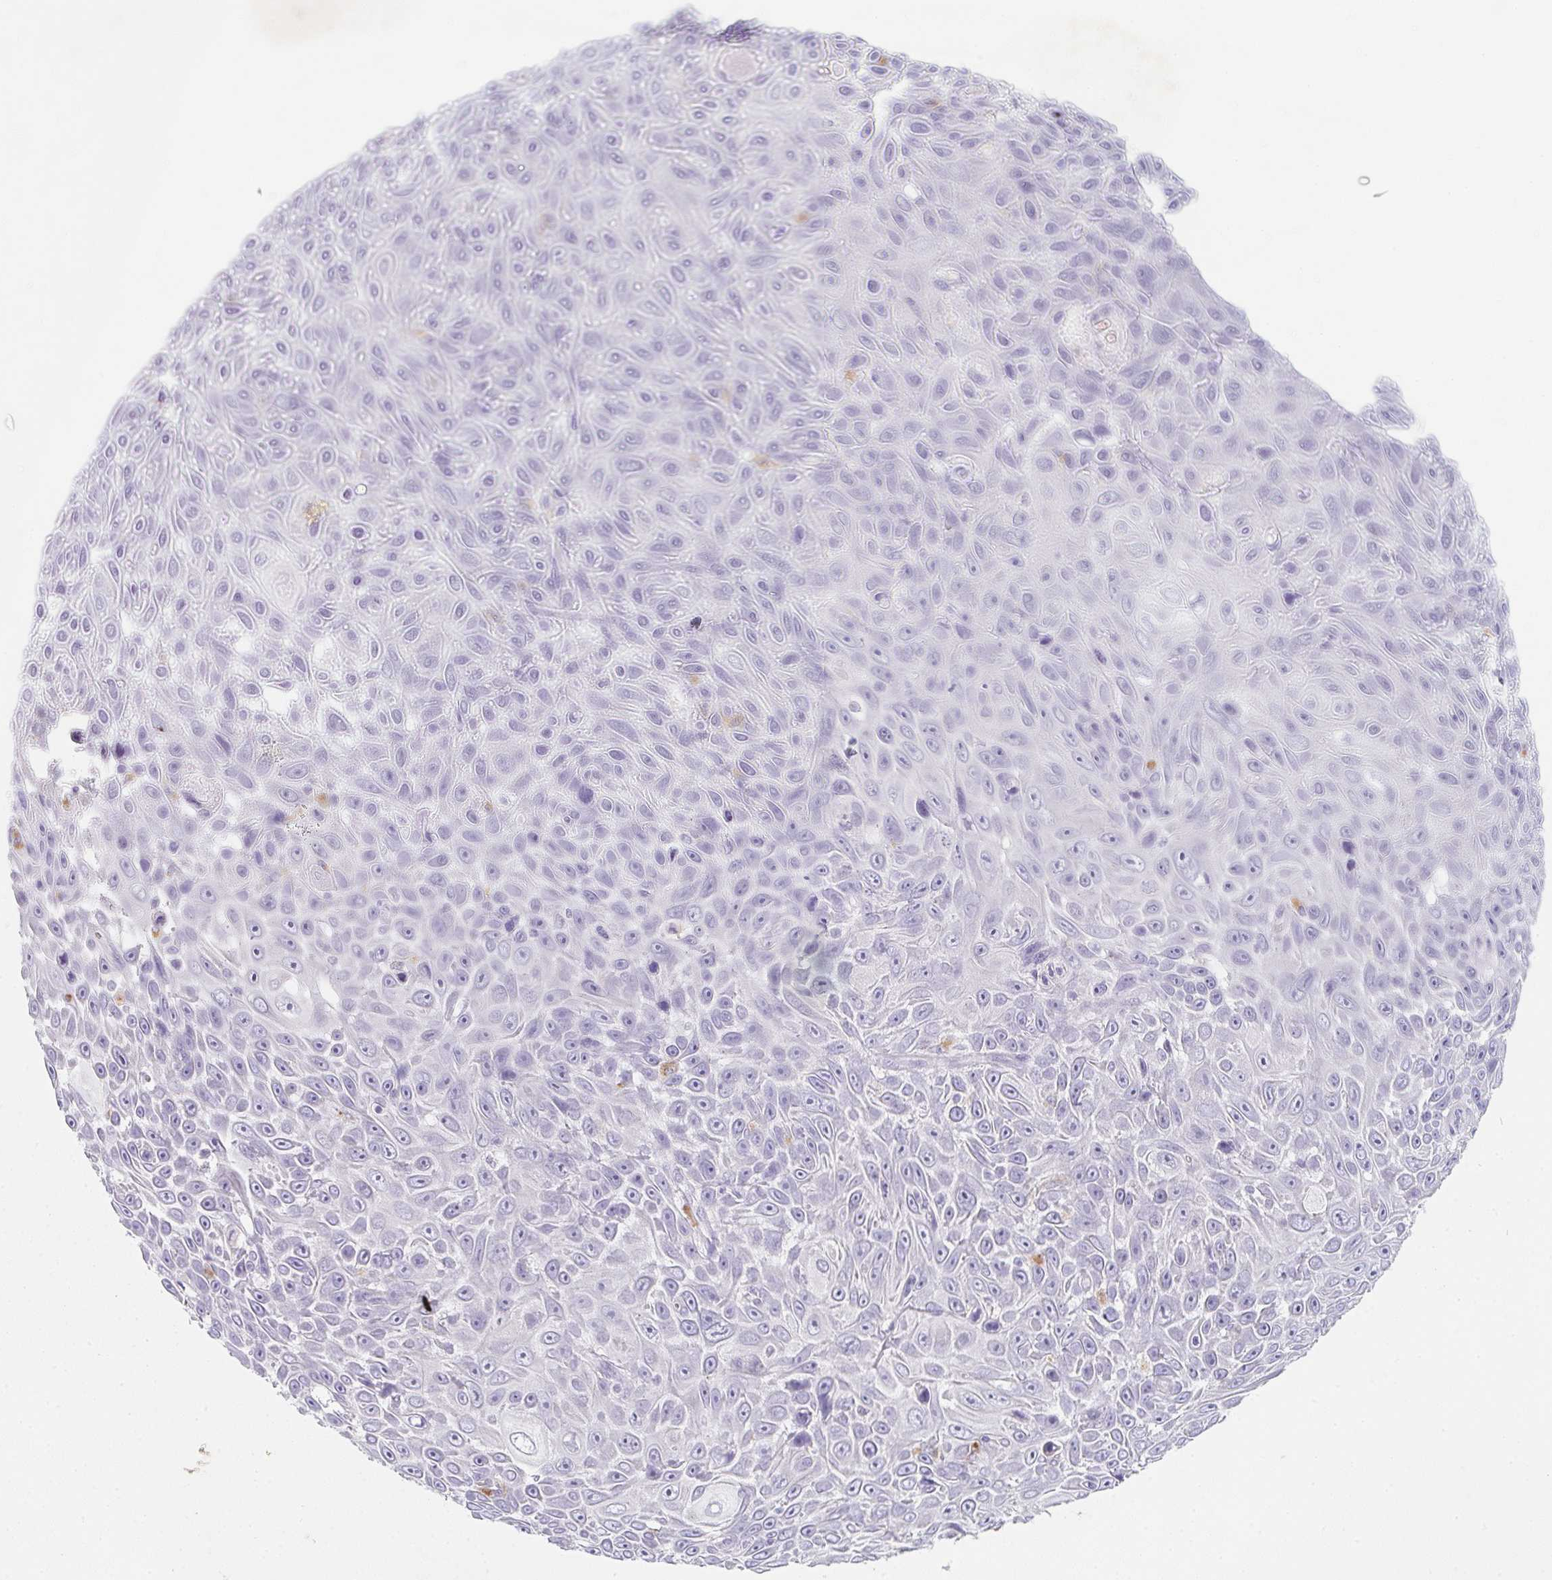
{"staining": {"intensity": "negative", "quantity": "none", "location": "none"}, "tissue": "skin cancer", "cell_type": "Tumor cells", "image_type": "cancer", "snomed": [{"axis": "morphology", "description": "Squamous cell carcinoma, NOS"}, {"axis": "topography", "description": "Skin"}], "caption": "This is an immunohistochemistry (IHC) histopathology image of human skin cancer (squamous cell carcinoma). There is no positivity in tumor cells.", "gene": "DCD", "patient": {"sex": "male", "age": 82}}